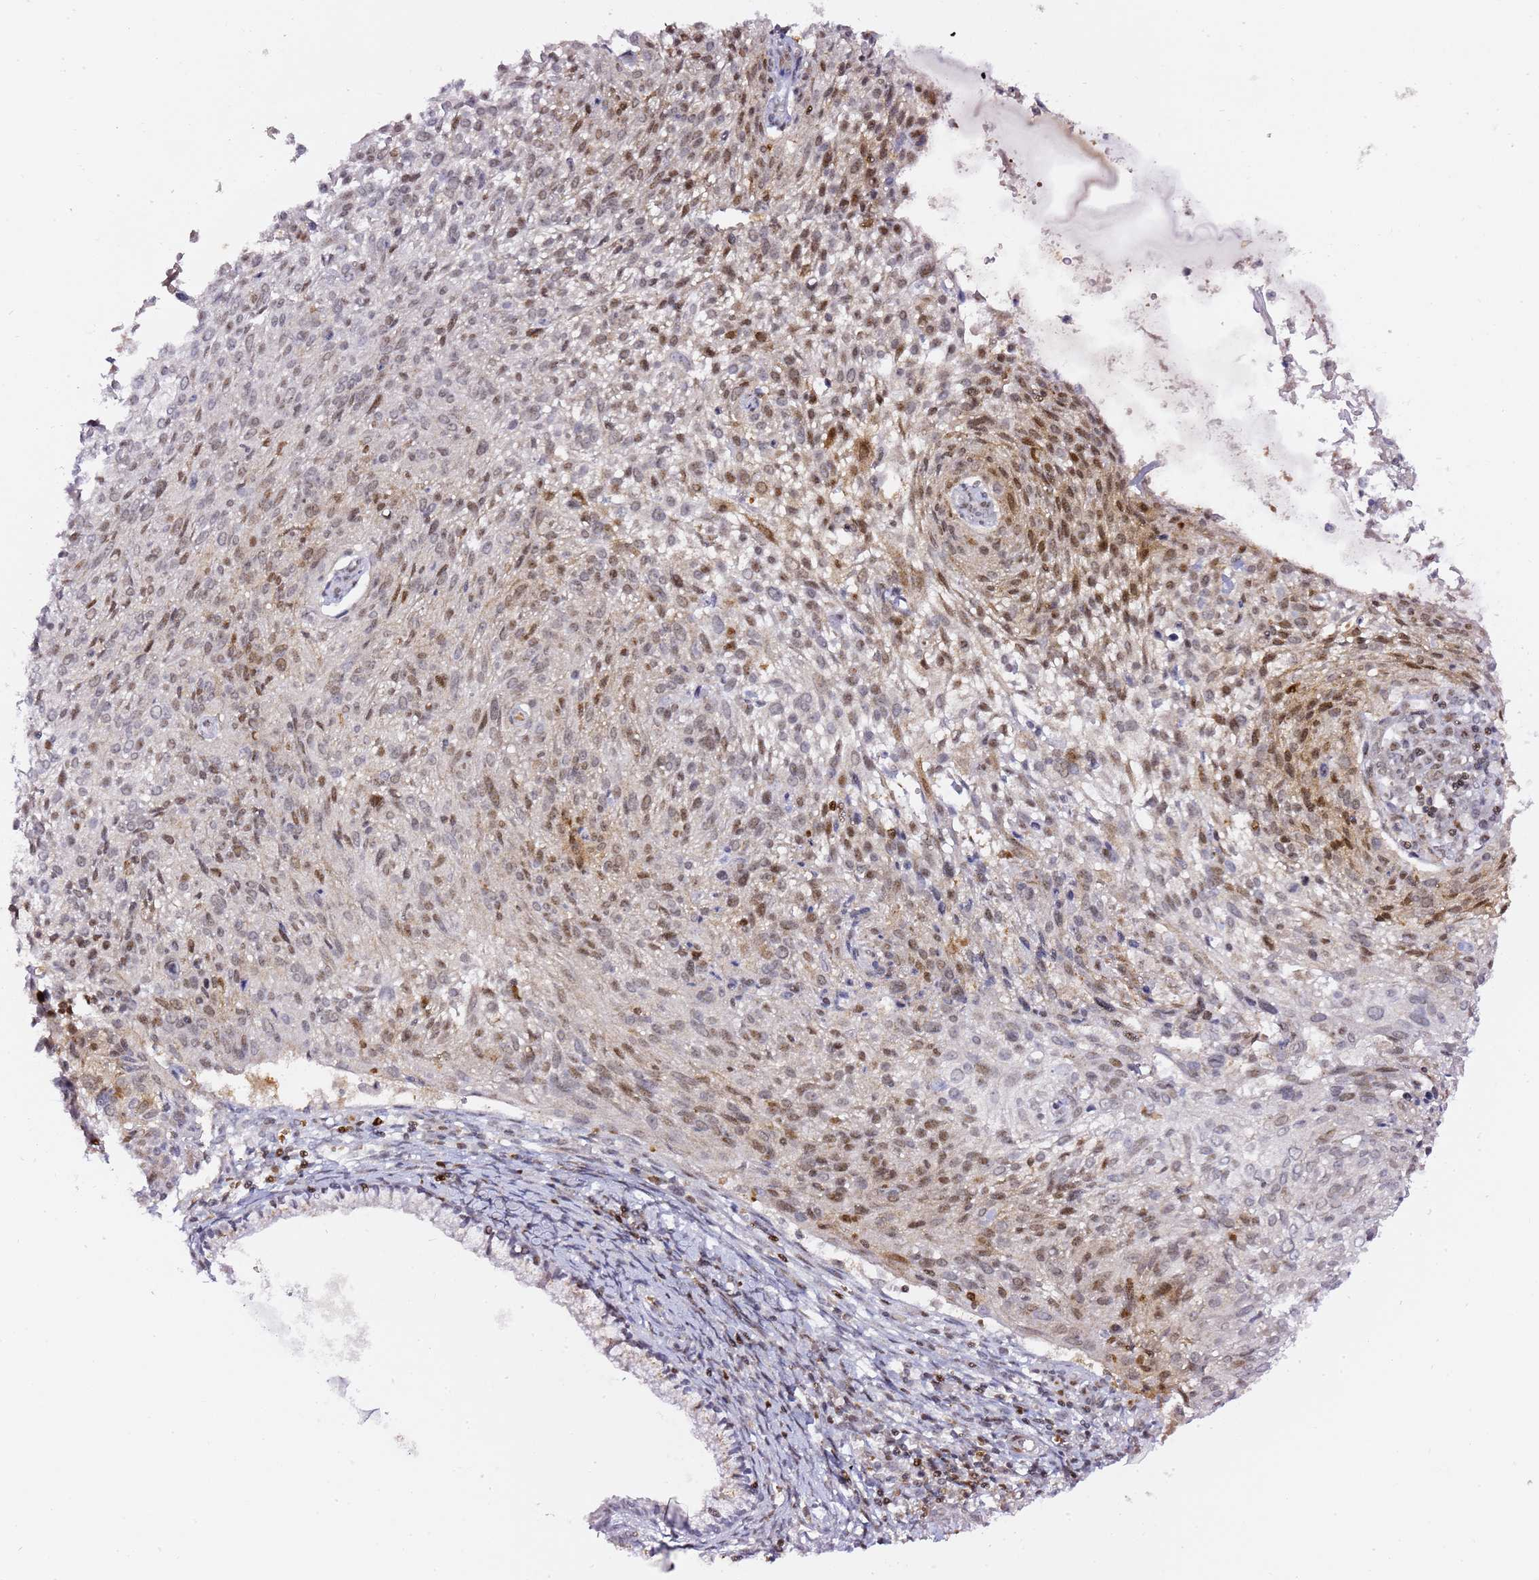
{"staining": {"intensity": "moderate", "quantity": "<25%", "location": "nuclear"}, "tissue": "cervical cancer", "cell_type": "Tumor cells", "image_type": "cancer", "snomed": [{"axis": "morphology", "description": "Squamous cell carcinoma, NOS"}, {"axis": "topography", "description": "Cervix"}], "caption": "Protein analysis of cervical cancer tissue reveals moderate nuclear expression in approximately <25% of tumor cells.", "gene": "GBP2", "patient": {"sex": "female", "age": 51}}